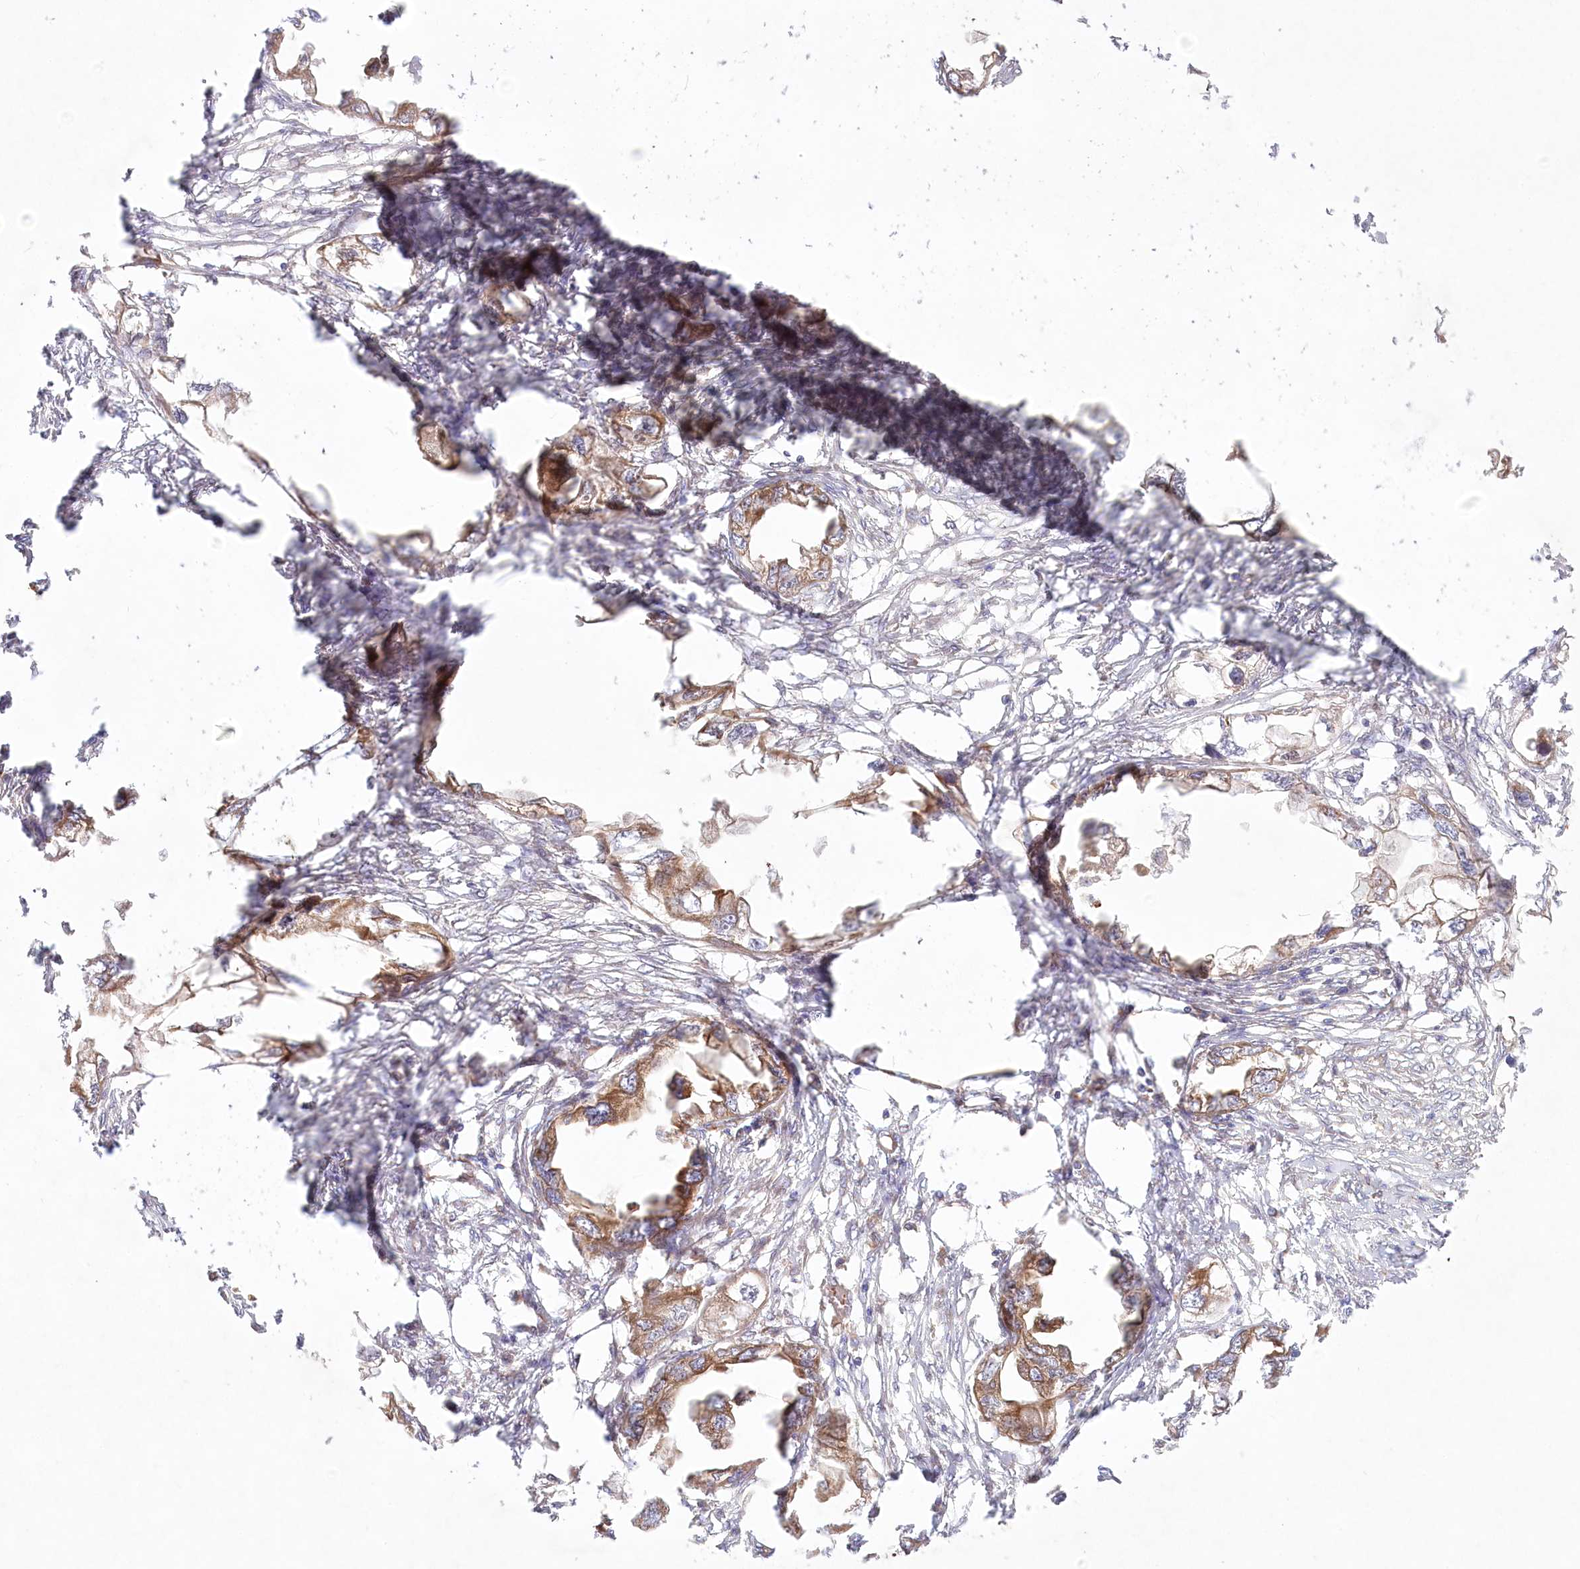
{"staining": {"intensity": "moderate", "quantity": ">75%", "location": "cytoplasmic/membranous"}, "tissue": "endometrial cancer", "cell_type": "Tumor cells", "image_type": "cancer", "snomed": [{"axis": "morphology", "description": "Adenocarcinoma, NOS"}, {"axis": "morphology", "description": "Adenocarcinoma, metastatic, NOS"}, {"axis": "topography", "description": "Adipose tissue"}, {"axis": "topography", "description": "Endometrium"}], "caption": "High-magnification brightfield microscopy of endometrial adenocarcinoma stained with DAB (3,3'-diaminobenzidine) (brown) and counterstained with hematoxylin (blue). tumor cells exhibit moderate cytoplasmic/membranous expression is appreciated in approximately>75% of cells.", "gene": "COMMD3", "patient": {"sex": "female", "age": 67}}